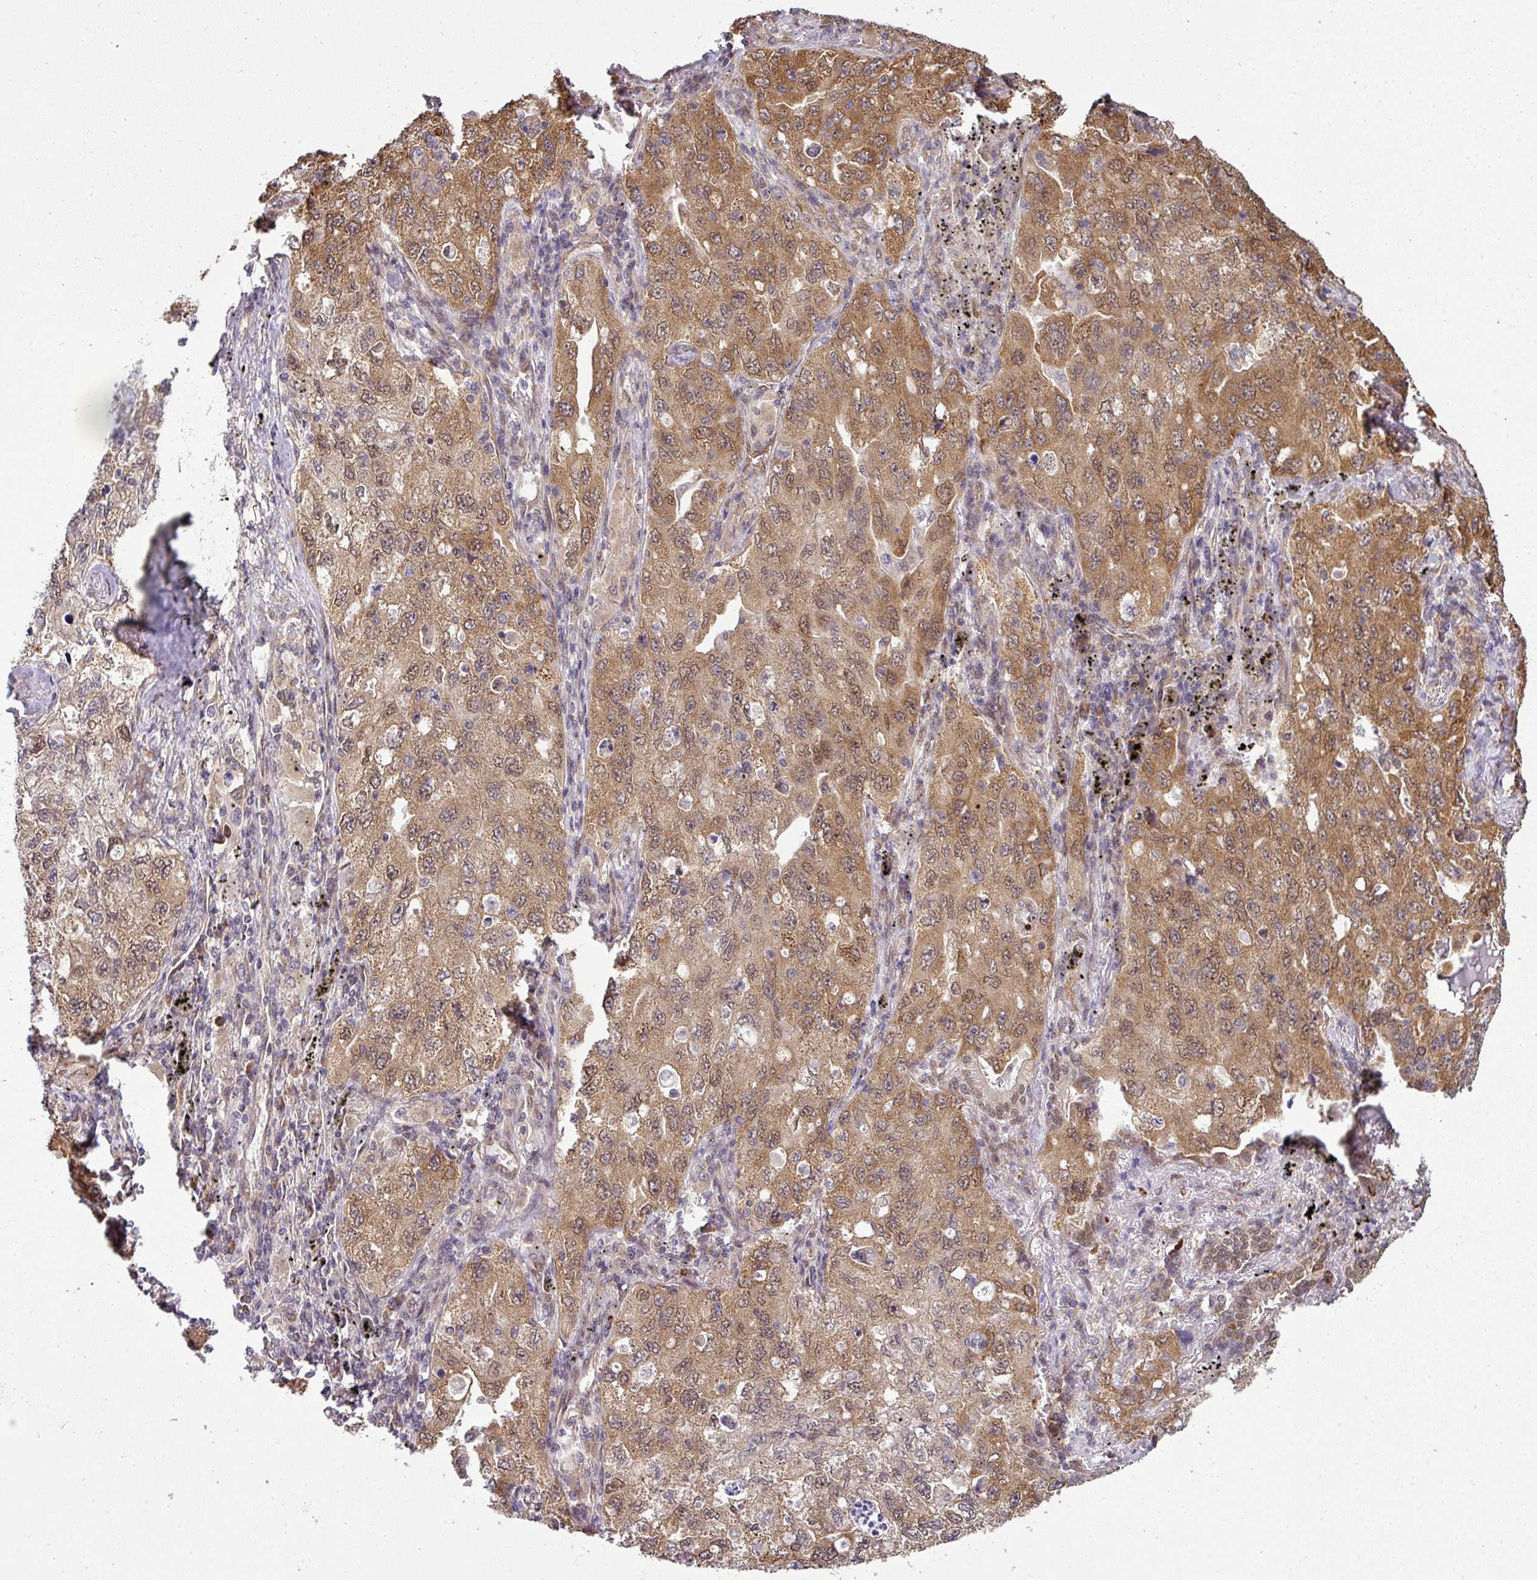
{"staining": {"intensity": "moderate", "quantity": ">75%", "location": "cytoplasmic/membranous,nuclear"}, "tissue": "lung cancer", "cell_type": "Tumor cells", "image_type": "cancer", "snomed": [{"axis": "morphology", "description": "Adenocarcinoma, NOS"}, {"axis": "topography", "description": "Lung"}], "caption": "Tumor cells exhibit medium levels of moderate cytoplasmic/membranous and nuclear expression in about >75% of cells in human lung adenocarcinoma. The protein is stained brown, and the nuclei are stained in blue (DAB (3,3'-diaminobenzidine) IHC with brightfield microscopy, high magnification).", "gene": "RBM4B", "patient": {"sex": "female", "age": 57}}